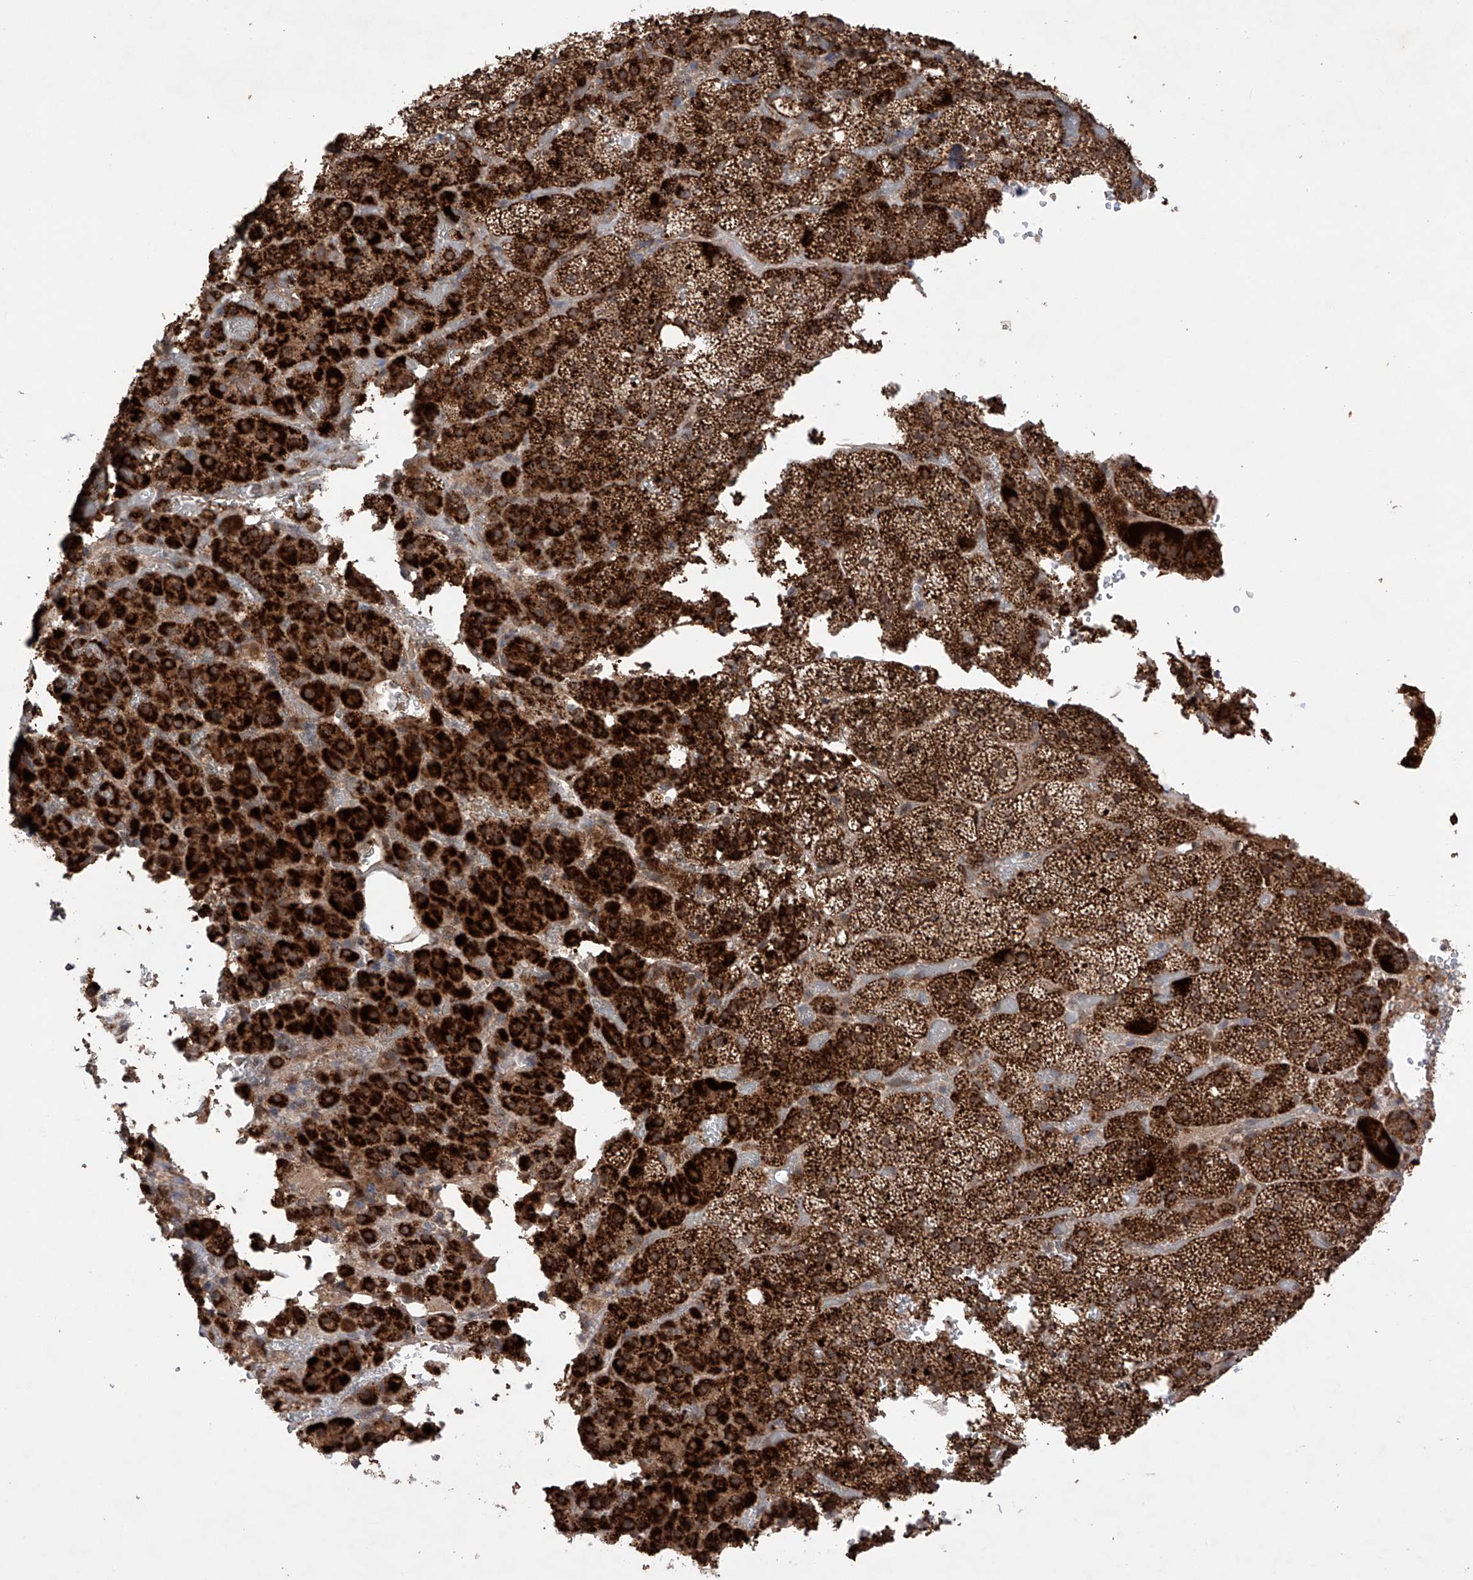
{"staining": {"intensity": "strong", "quantity": ">75%", "location": "cytoplasmic/membranous"}, "tissue": "adrenal gland", "cell_type": "Glandular cells", "image_type": "normal", "snomed": [{"axis": "morphology", "description": "Normal tissue, NOS"}, {"axis": "topography", "description": "Adrenal gland"}], "caption": "A brown stain highlights strong cytoplasmic/membranous positivity of a protein in glandular cells of benign human adrenal gland. The protein is shown in brown color, while the nuclei are stained blue.", "gene": "SDHAF4", "patient": {"sex": "female", "age": 59}}